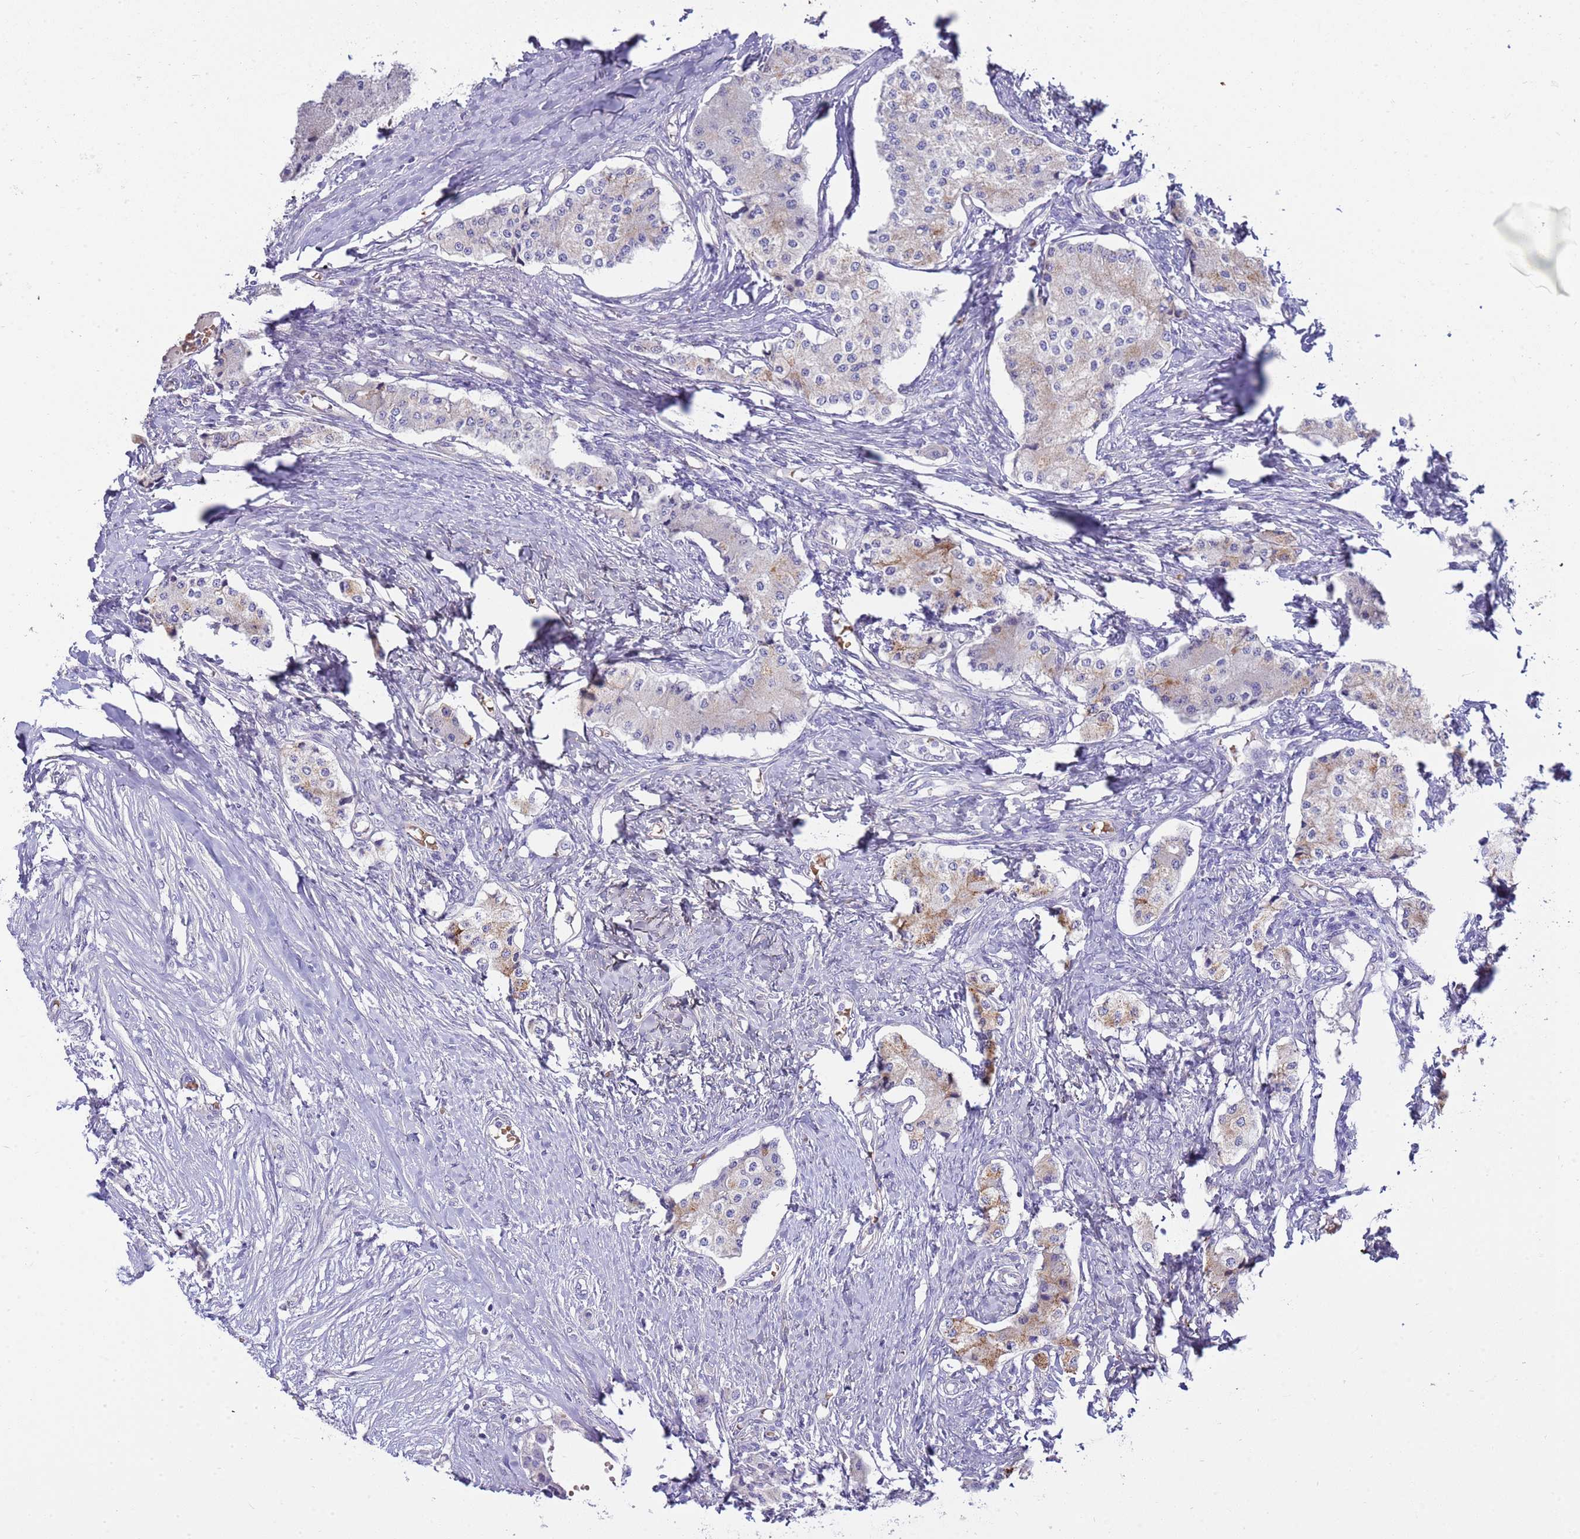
{"staining": {"intensity": "weak", "quantity": "25%-75%", "location": "cytoplasmic/membranous"}, "tissue": "carcinoid", "cell_type": "Tumor cells", "image_type": "cancer", "snomed": [{"axis": "morphology", "description": "Carcinoid, malignant, NOS"}, {"axis": "topography", "description": "Colon"}], "caption": "Protein staining displays weak cytoplasmic/membranous expression in approximately 25%-75% of tumor cells in carcinoid. (DAB IHC, brown staining for protein, blue staining for nuclei).", "gene": "RIPPLY2", "patient": {"sex": "female", "age": 52}}